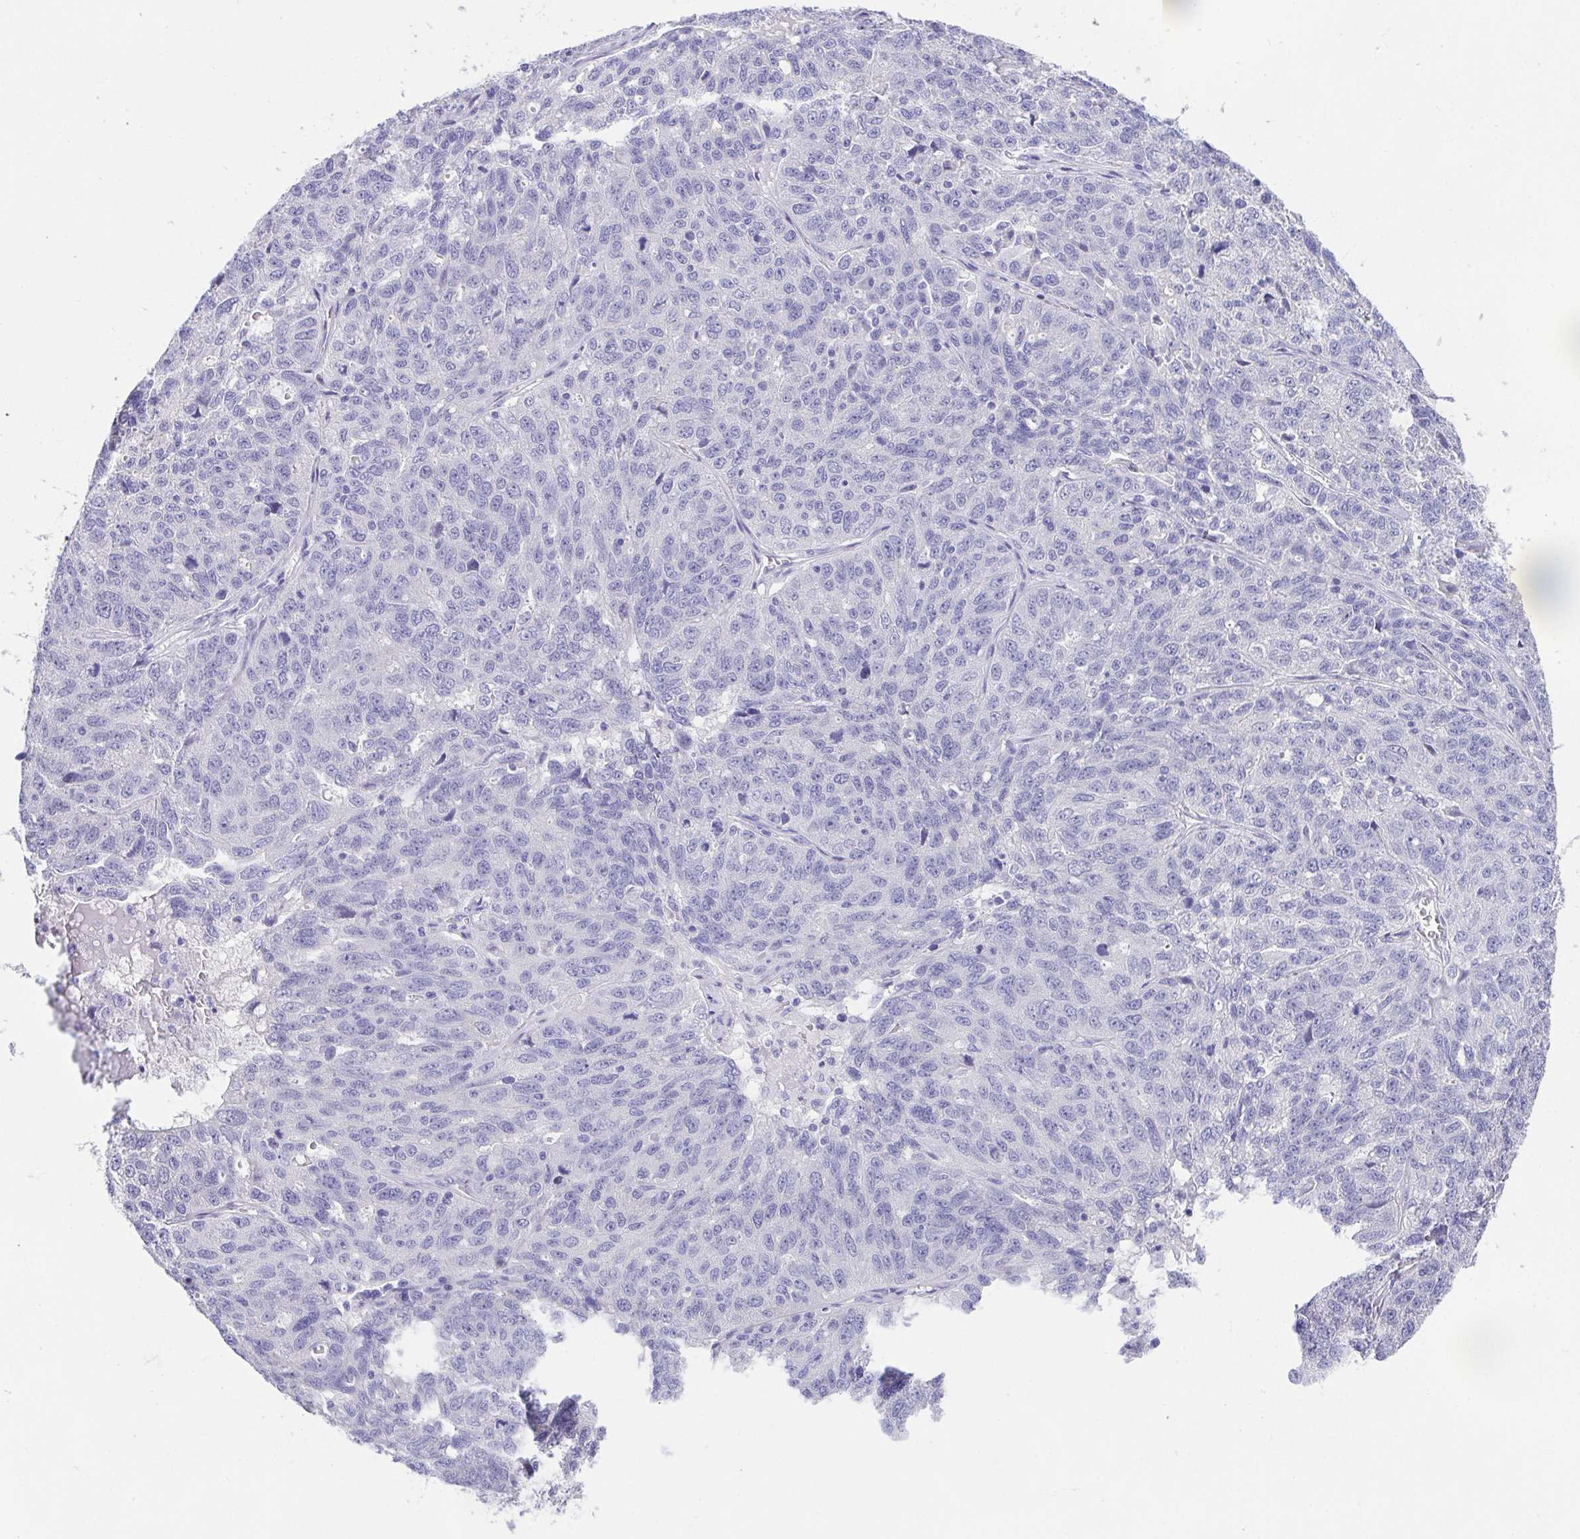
{"staining": {"intensity": "negative", "quantity": "none", "location": "none"}, "tissue": "ovarian cancer", "cell_type": "Tumor cells", "image_type": "cancer", "snomed": [{"axis": "morphology", "description": "Cystadenocarcinoma, serous, NOS"}, {"axis": "topography", "description": "Ovary"}], "caption": "Ovarian serous cystadenocarcinoma was stained to show a protein in brown. There is no significant staining in tumor cells. (Immunohistochemistry, brightfield microscopy, high magnification).", "gene": "SPATA4", "patient": {"sex": "female", "age": 71}}